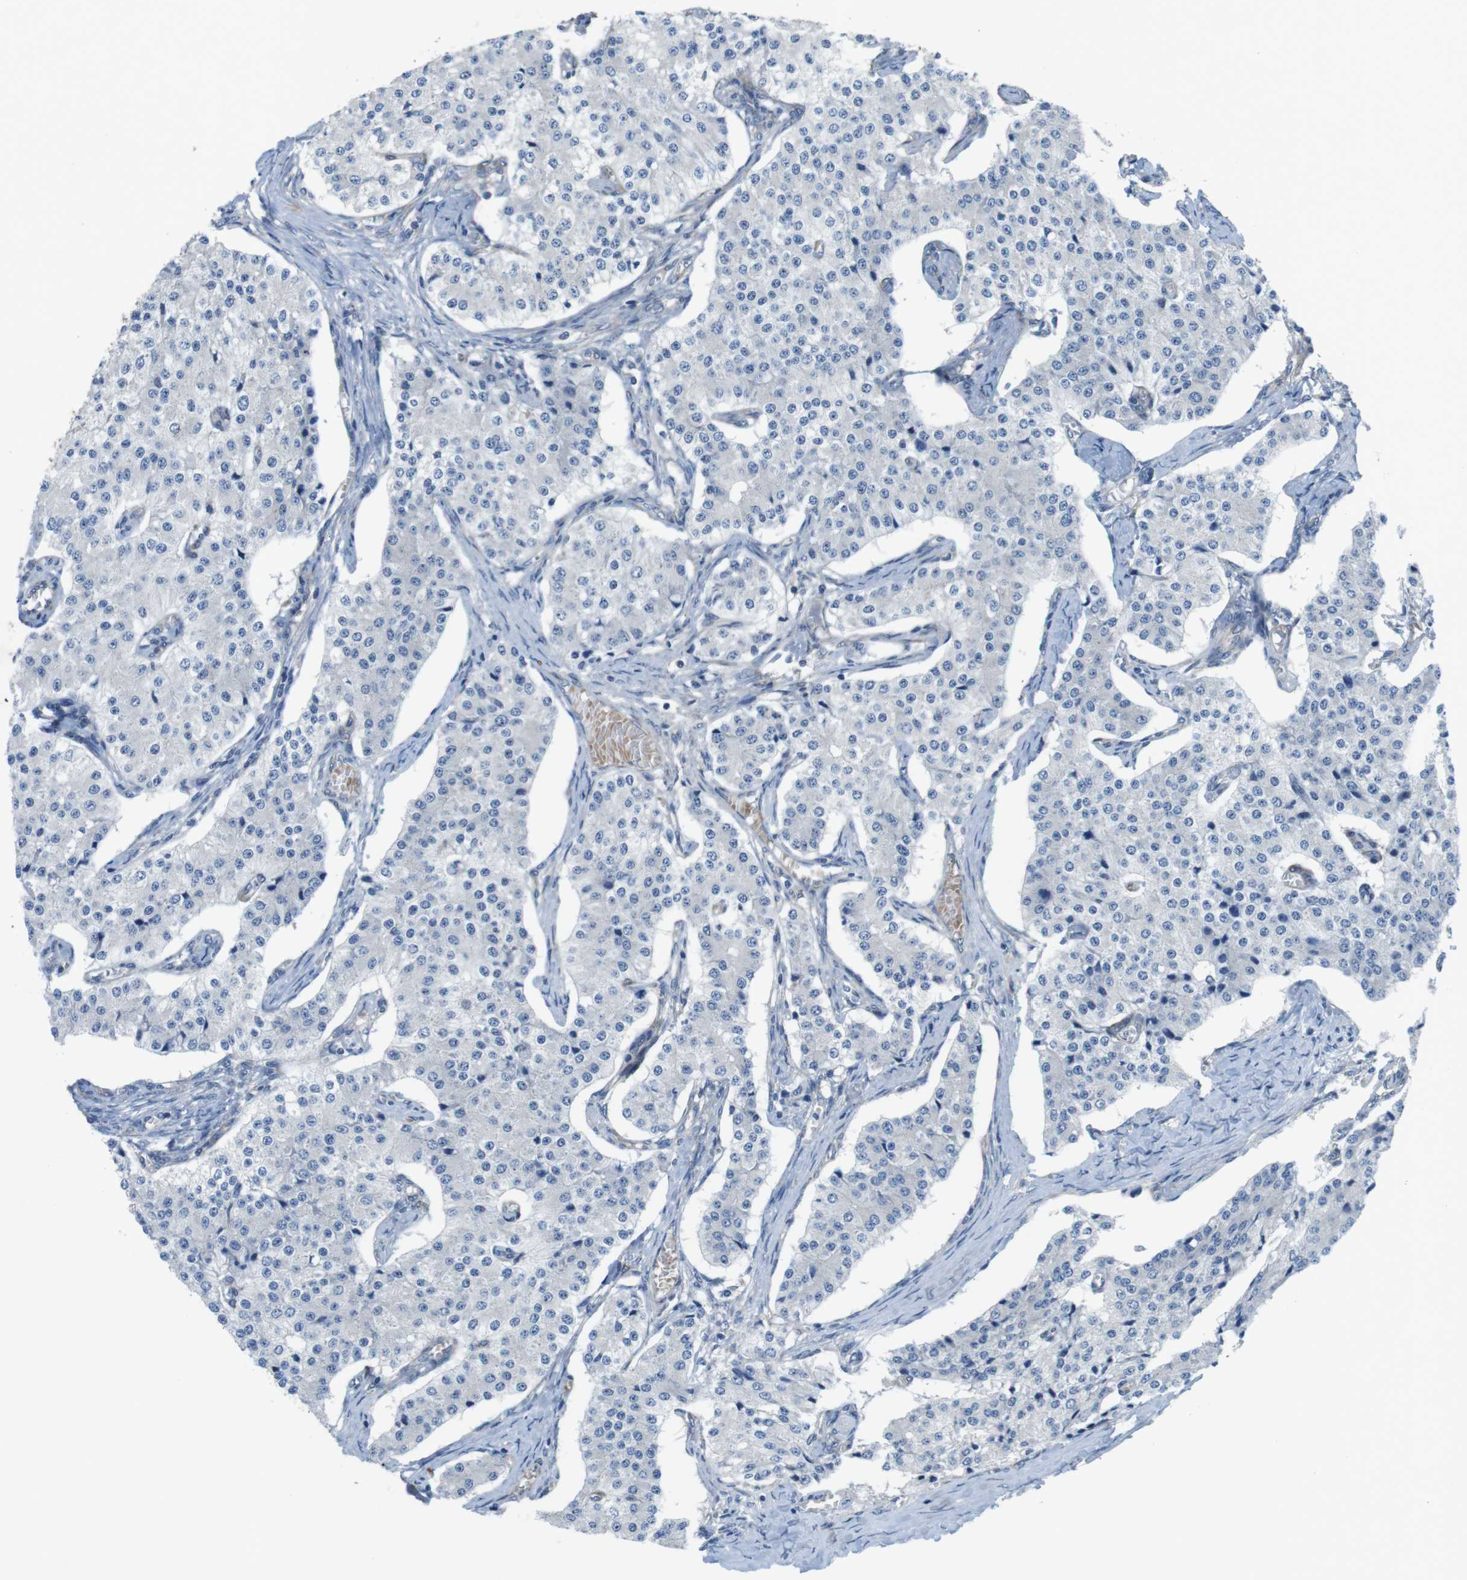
{"staining": {"intensity": "negative", "quantity": "none", "location": "none"}, "tissue": "carcinoid", "cell_type": "Tumor cells", "image_type": "cancer", "snomed": [{"axis": "morphology", "description": "Carcinoid, malignant, NOS"}, {"axis": "topography", "description": "Colon"}], "caption": "This is a photomicrograph of IHC staining of carcinoid (malignant), which shows no expression in tumor cells. (Brightfield microscopy of DAB (3,3'-diaminobenzidine) immunohistochemistry (IHC) at high magnification).", "gene": "DCLK1", "patient": {"sex": "female", "age": 52}}